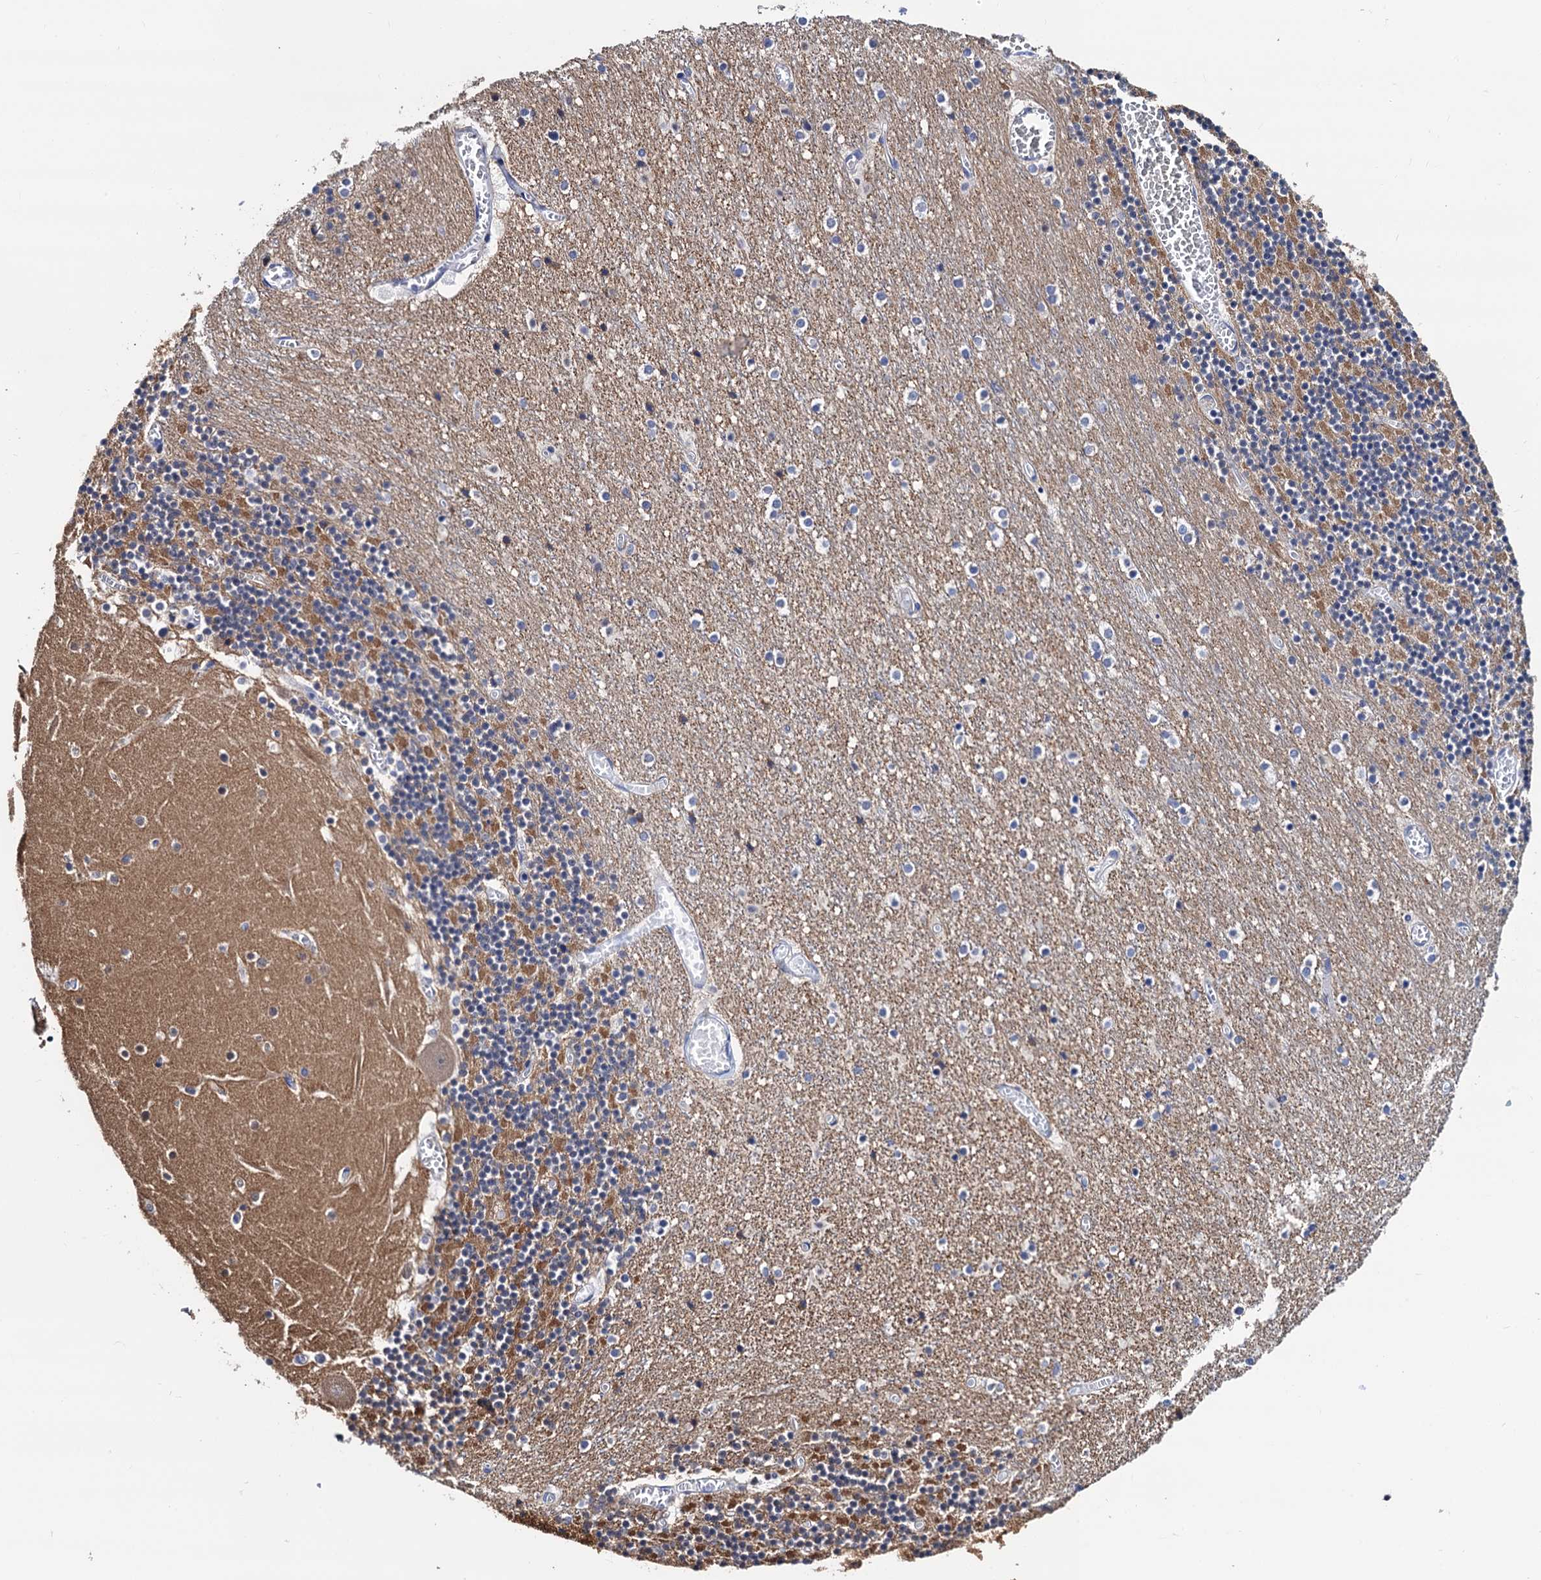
{"staining": {"intensity": "moderate", "quantity": "25%-75%", "location": "cytoplasmic/membranous"}, "tissue": "cerebellum", "cell_type": "Cells in granular layer", "image_type": "normal", "snomed": [{"axis": "morphology", "description": "Normal tissue, NOS"}, {"axis": "topography", "description": "Cerebellum"}], "caption": "This is an image of immunohistochemistry staining of benign cerebellum, which shows moderate expression in the cytoplasmic/membranous of cells in granular layer.", "gene": "ZDHHC18", "patient": {"sex": "female", "age": 28}}